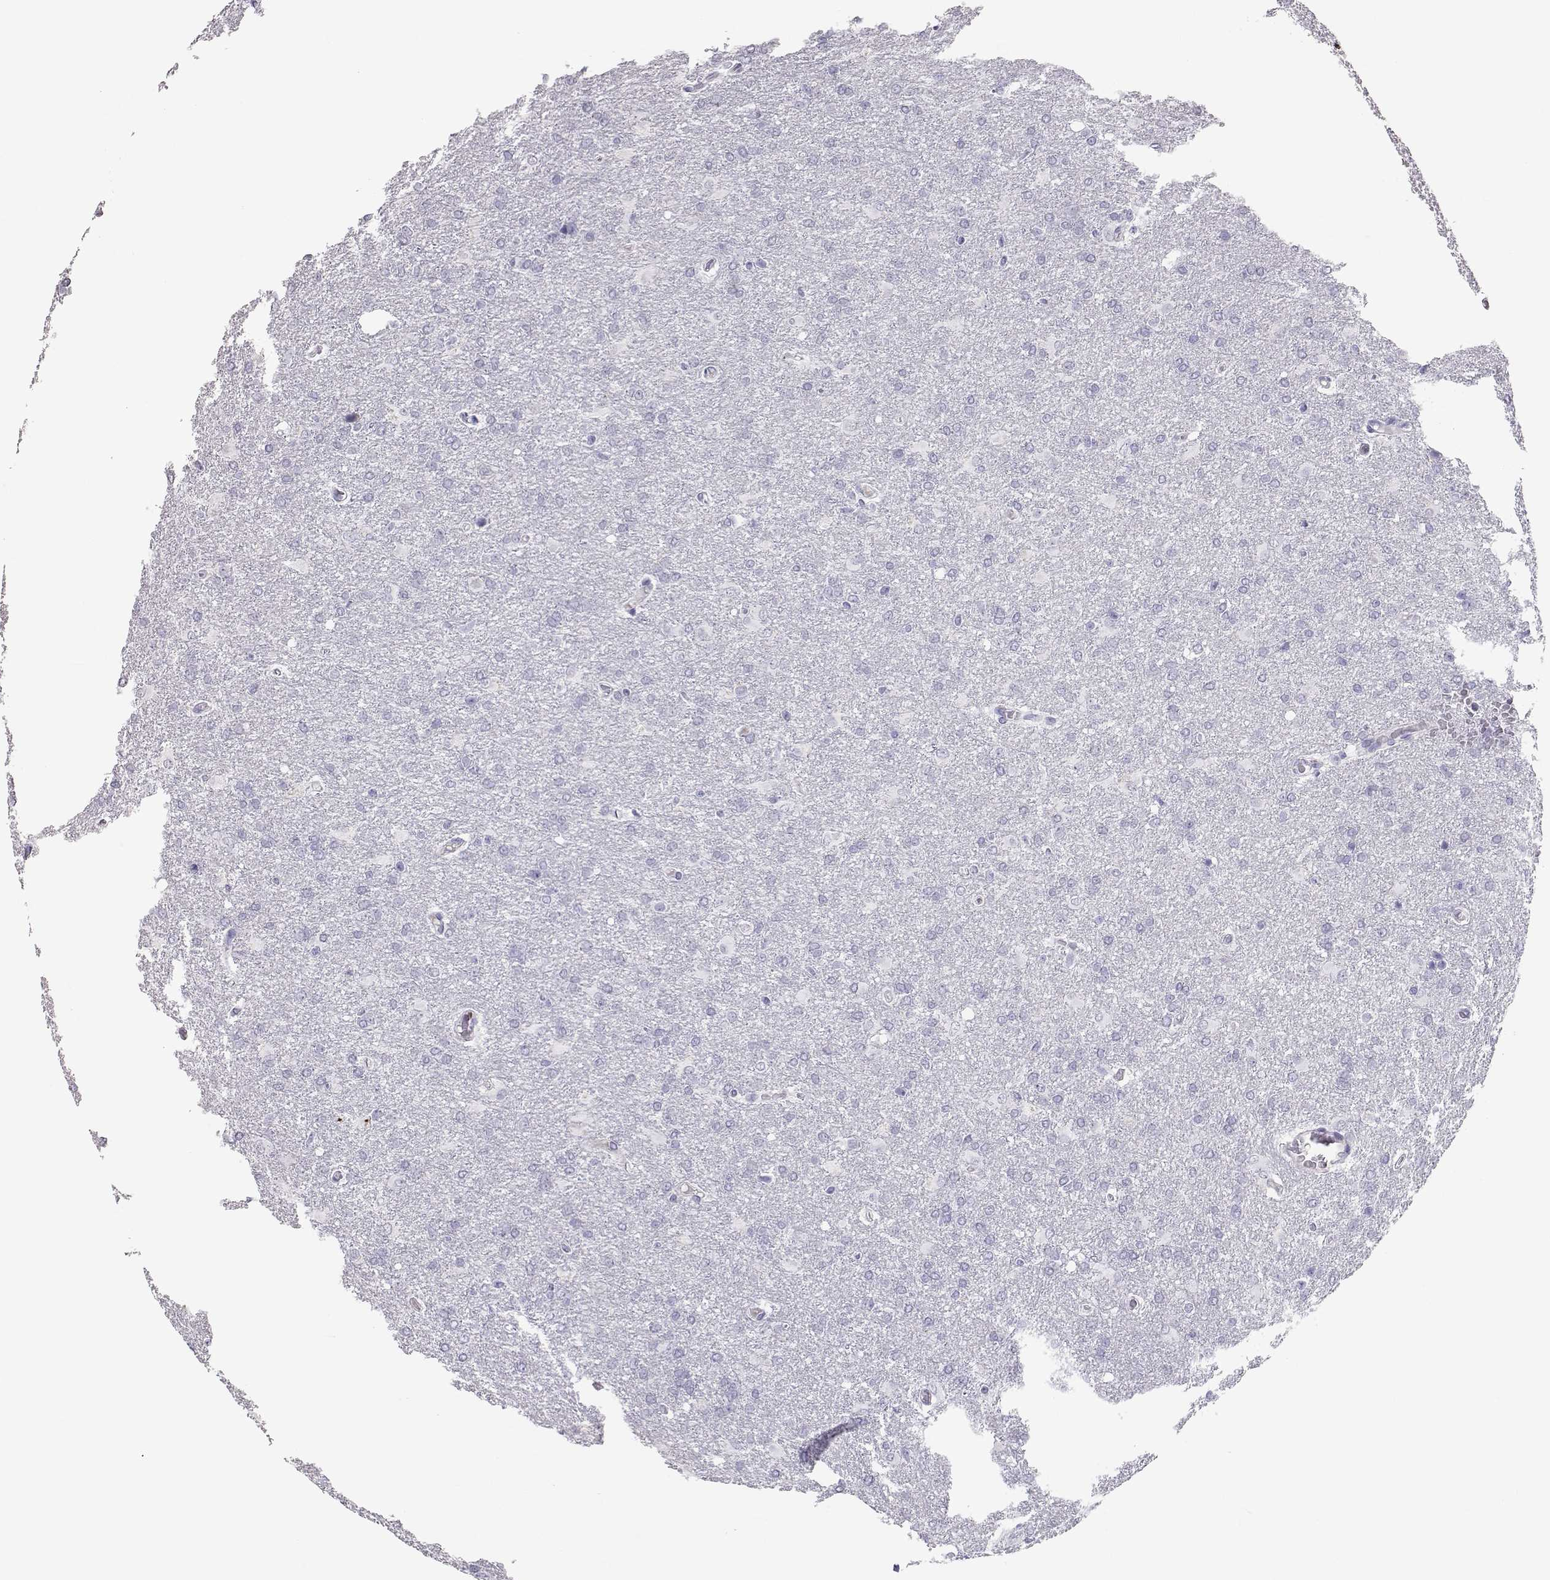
{"staining": {"intensity": "negative", "quantity": "none", "location": "none"}, "tissue": "glioma", "cell_type": "Tumor cells", "image_type": "cancer", "snomed": [{"axis": "morphology", "description": "Glioma, malignant, High grade"}, {"axis": "topography", "description": "Brain"}], "caption": "An immunohistochemistry histopathology image of high-grade glioma (malignant) is shown. There is no staining in tumor cells of high-grade glioma (malignant).", "gene": "PMCH", "patient": {"sex": "male", "age": 68}}